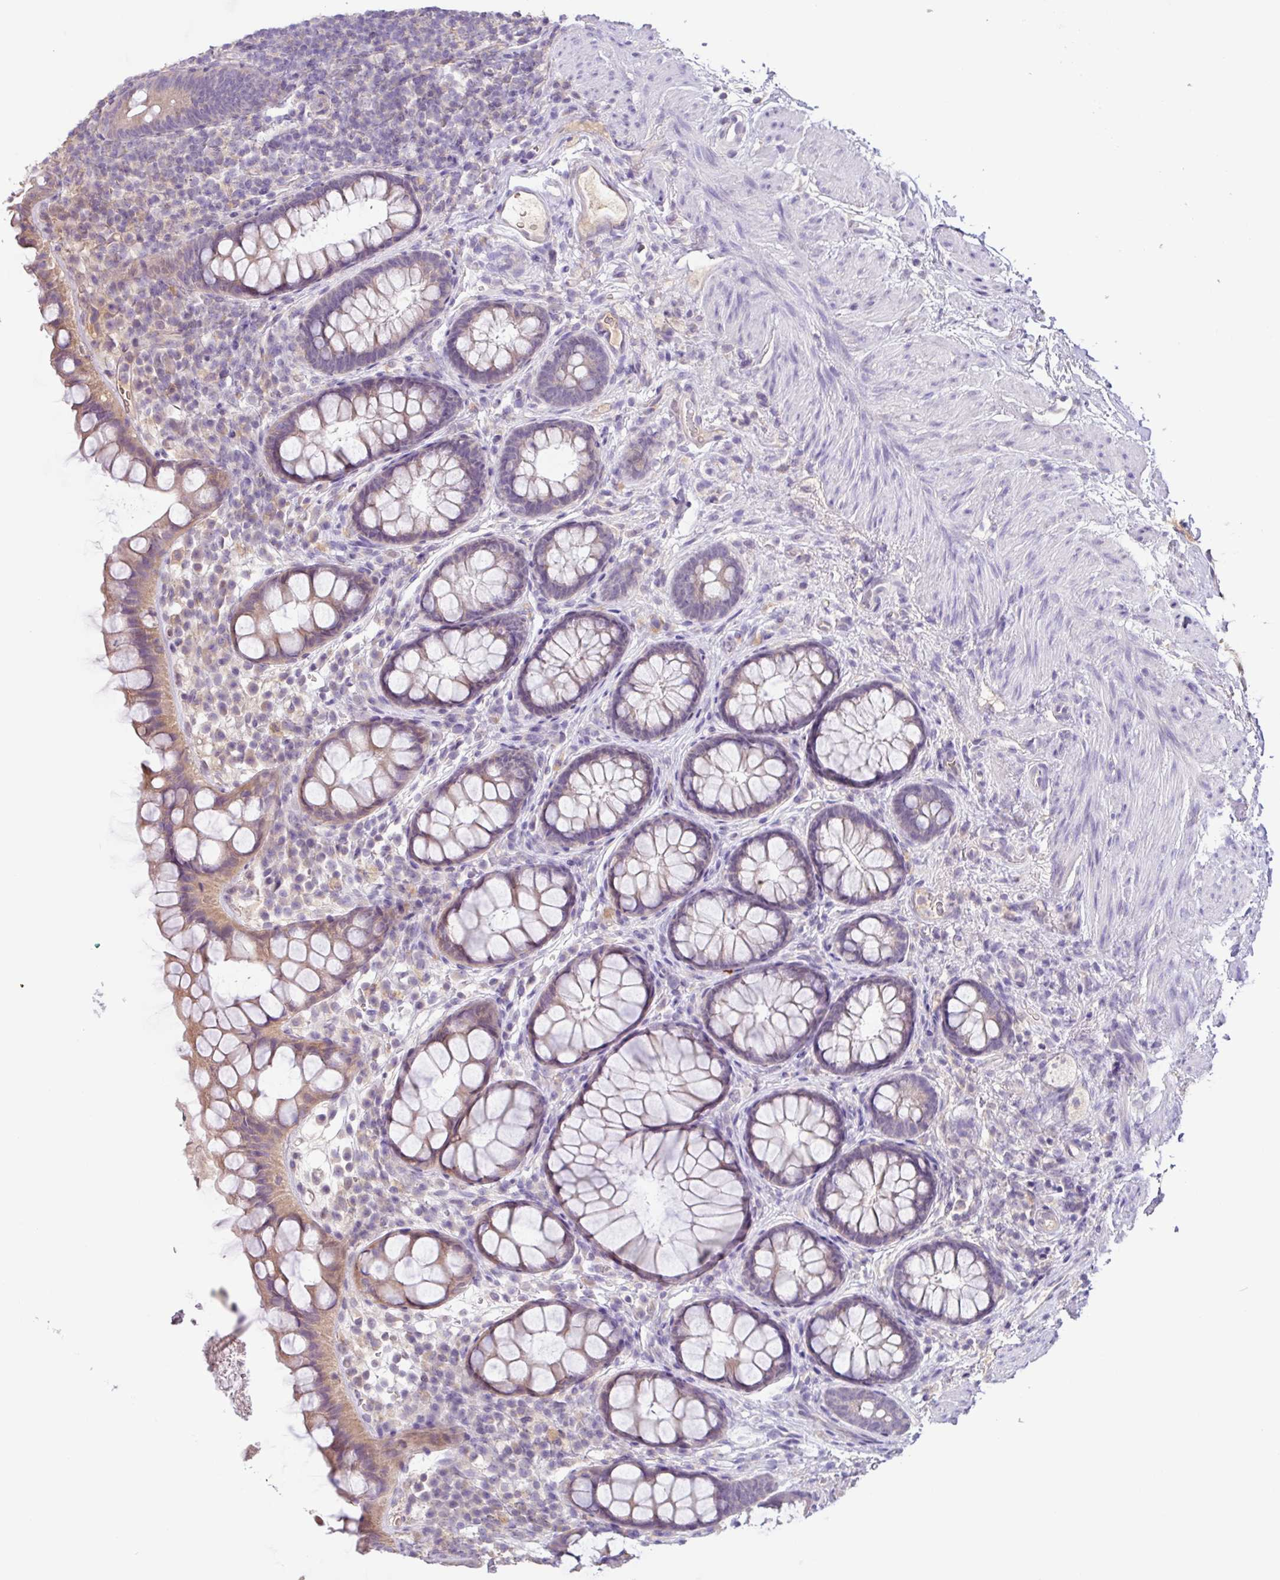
{"staining": {"intensity": "moderate", "quantity": "25%-75%", "location": "cytoplasmic/membranous"}, "tissue": "rectum", "cell_type": "Glandular cells", "image_type": "normal", "snomed": [{"axis": "morphology", "description": "Normal tissue, NOS"}, {"axis": "topography", "description": "Rectum"}, {"axis": "topography", "description": "Peripheral nerve tissue"}], "caption": "Immunohistochemistry (IHC) (DAB) staining of benign human rectum shows moderate cytoplasmic/membranous protein positivity in approximately 25%-75% of glandular cells.", "gene": "SFTPB", "patient": {"sex": "female", "age": 69}}